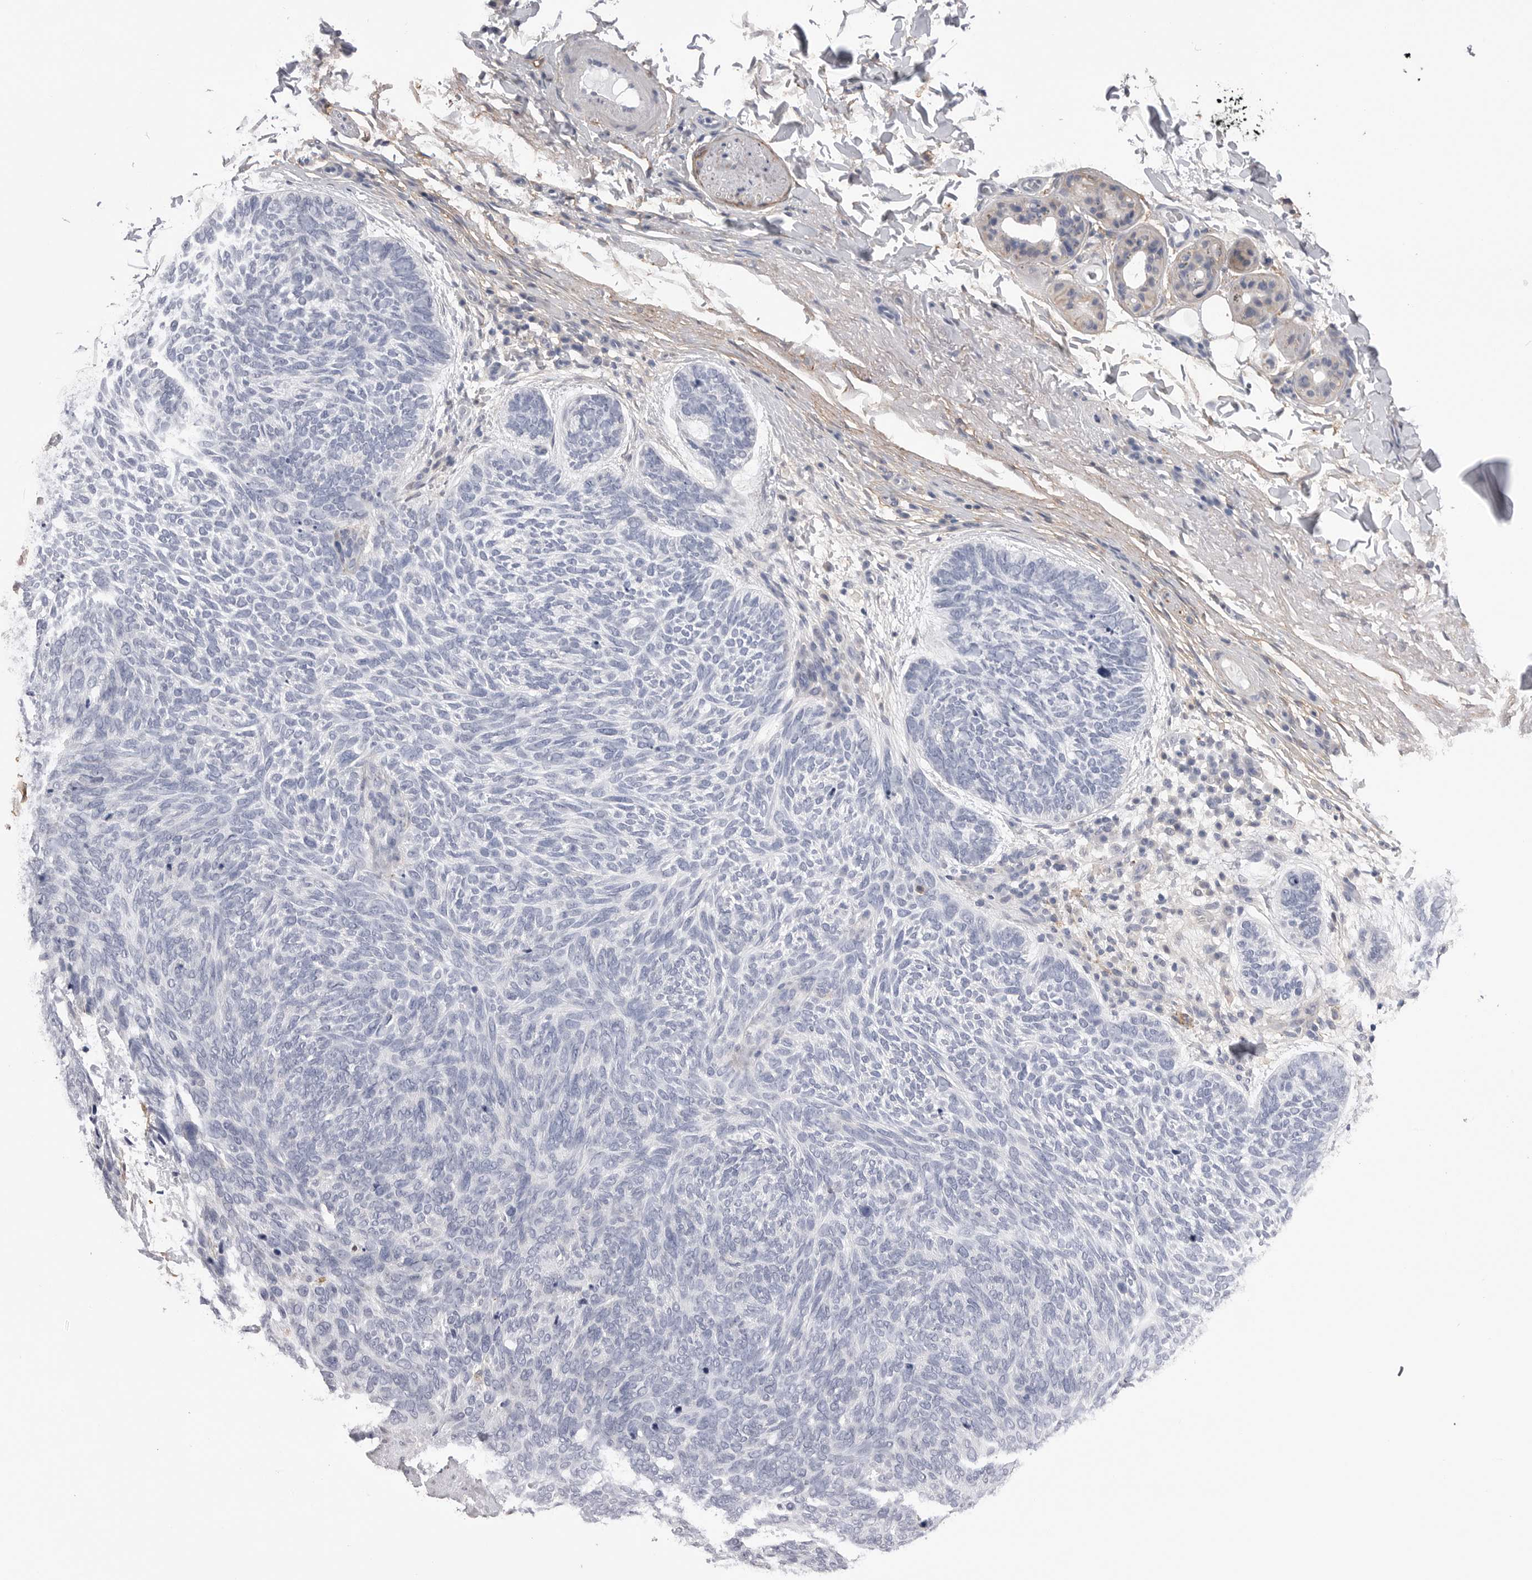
{"staining": {"intensity": "negative", "quantity": "none", "location": "none"}, "tissue": "skin cancer", "cell_type": "Tumor cells", "image_type": "cancer", "snomed": [{"axis": "morphology", "description": "Basal cell carcinoma"}, {"axis": "topography", "description": "Skin"}], "caption": "Skin cancer (basal cell carcinoma) stained for a protein using IHC demonstrates no positivity tumor cells.", "gene": "AKAP12", "patient": {"sex": "female", "age": 85}}